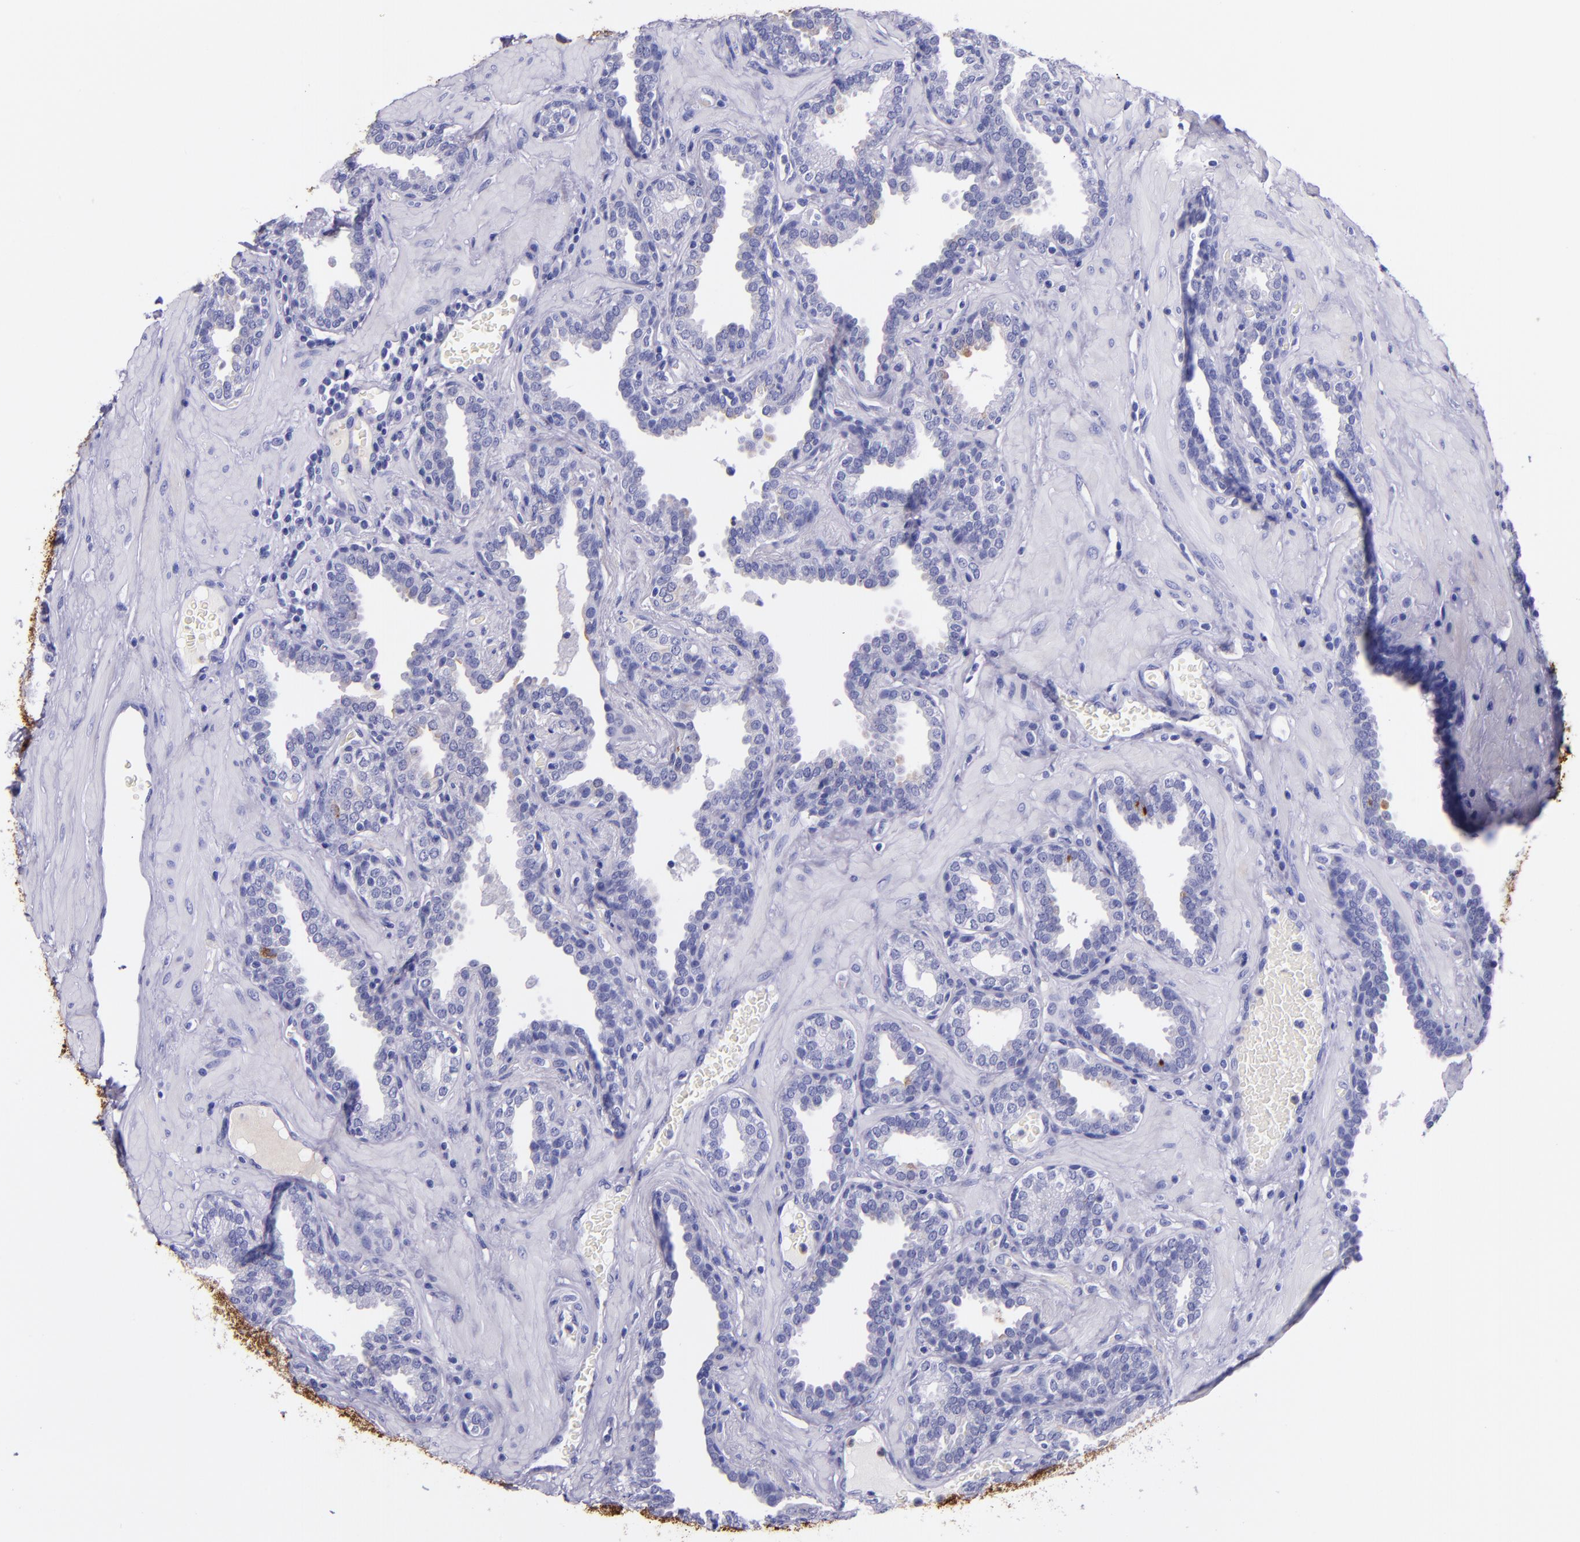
{"staining": {"intensity": "negative", "quantity": "none", "location": "none"}, "tissue": "prostate", "cell_type": "Glandular cells", "image_type": "normal", "snomed": [{"axis": "morphology", "description": "Normal tissue, NOS"}, {"axis": "topography", "description": "Prostate"}], "caption": "Immunohistochemical staining of benign prostate shows no significant staining in glandular cells. (DAB IHC visualized using brightfield microscopy, high magnification).", "gene": "SLPI", "patient": {"sex": "male", "age": 51}}